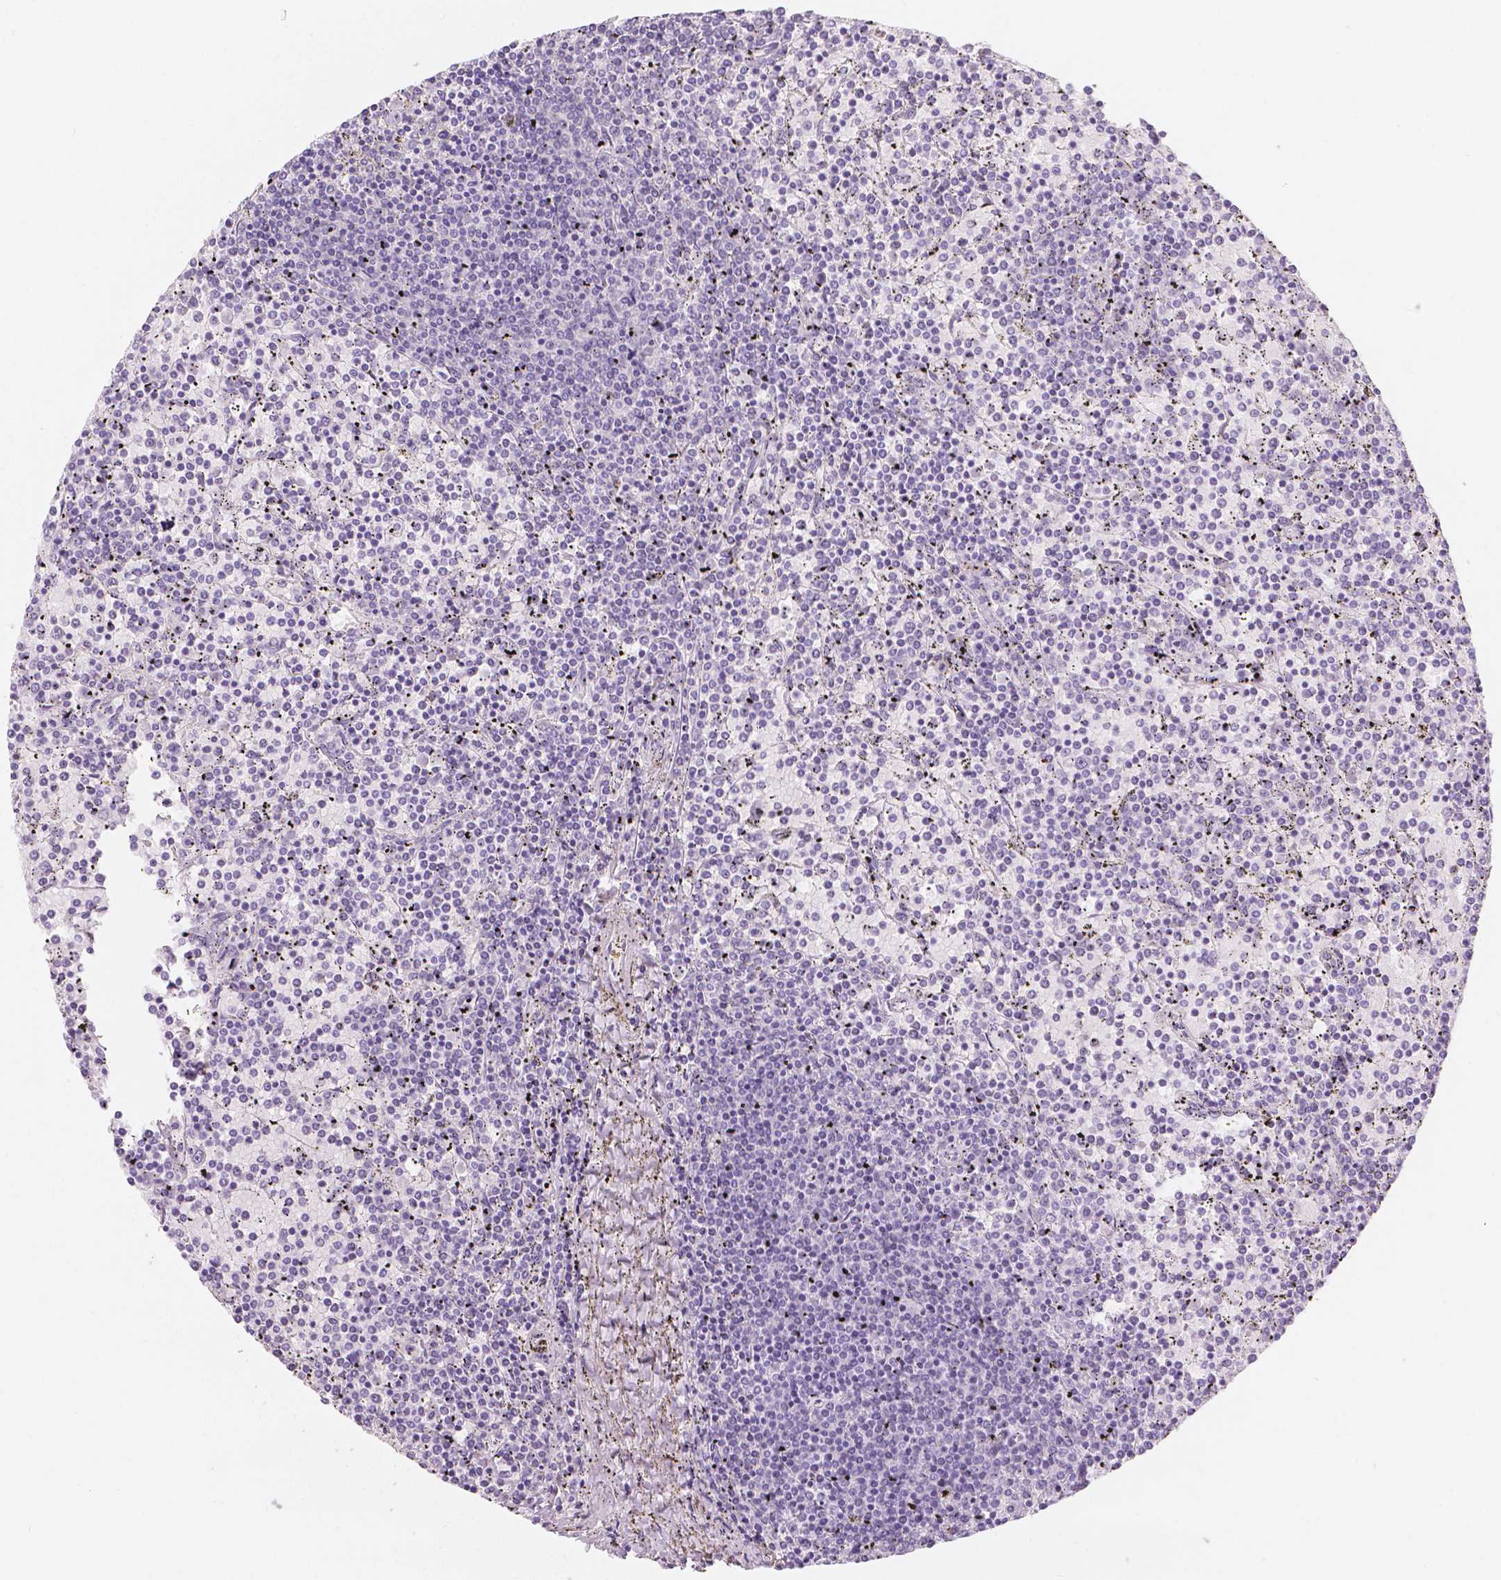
{"staining": {"intensity": "negative", "quantity": "none", "location": "none"}, "tissue": "lymphoma", "cell_type": "Tumor cells", "image_type": "cancer", "snomed": [{"axis": "morphology", "description": "Malignant lymphoma, non-Hodgkin's type, Low grade"}, {"axis": "topography", "description": "Spleen"}], "caption": "Immunohistochemistry (IHC) of human low-grade malignant lymphoma, non-Hodgkin's type shows no staining in tumor cells.", "gene": "MUC12", "patient": {"sex": "female", "age": 77}}